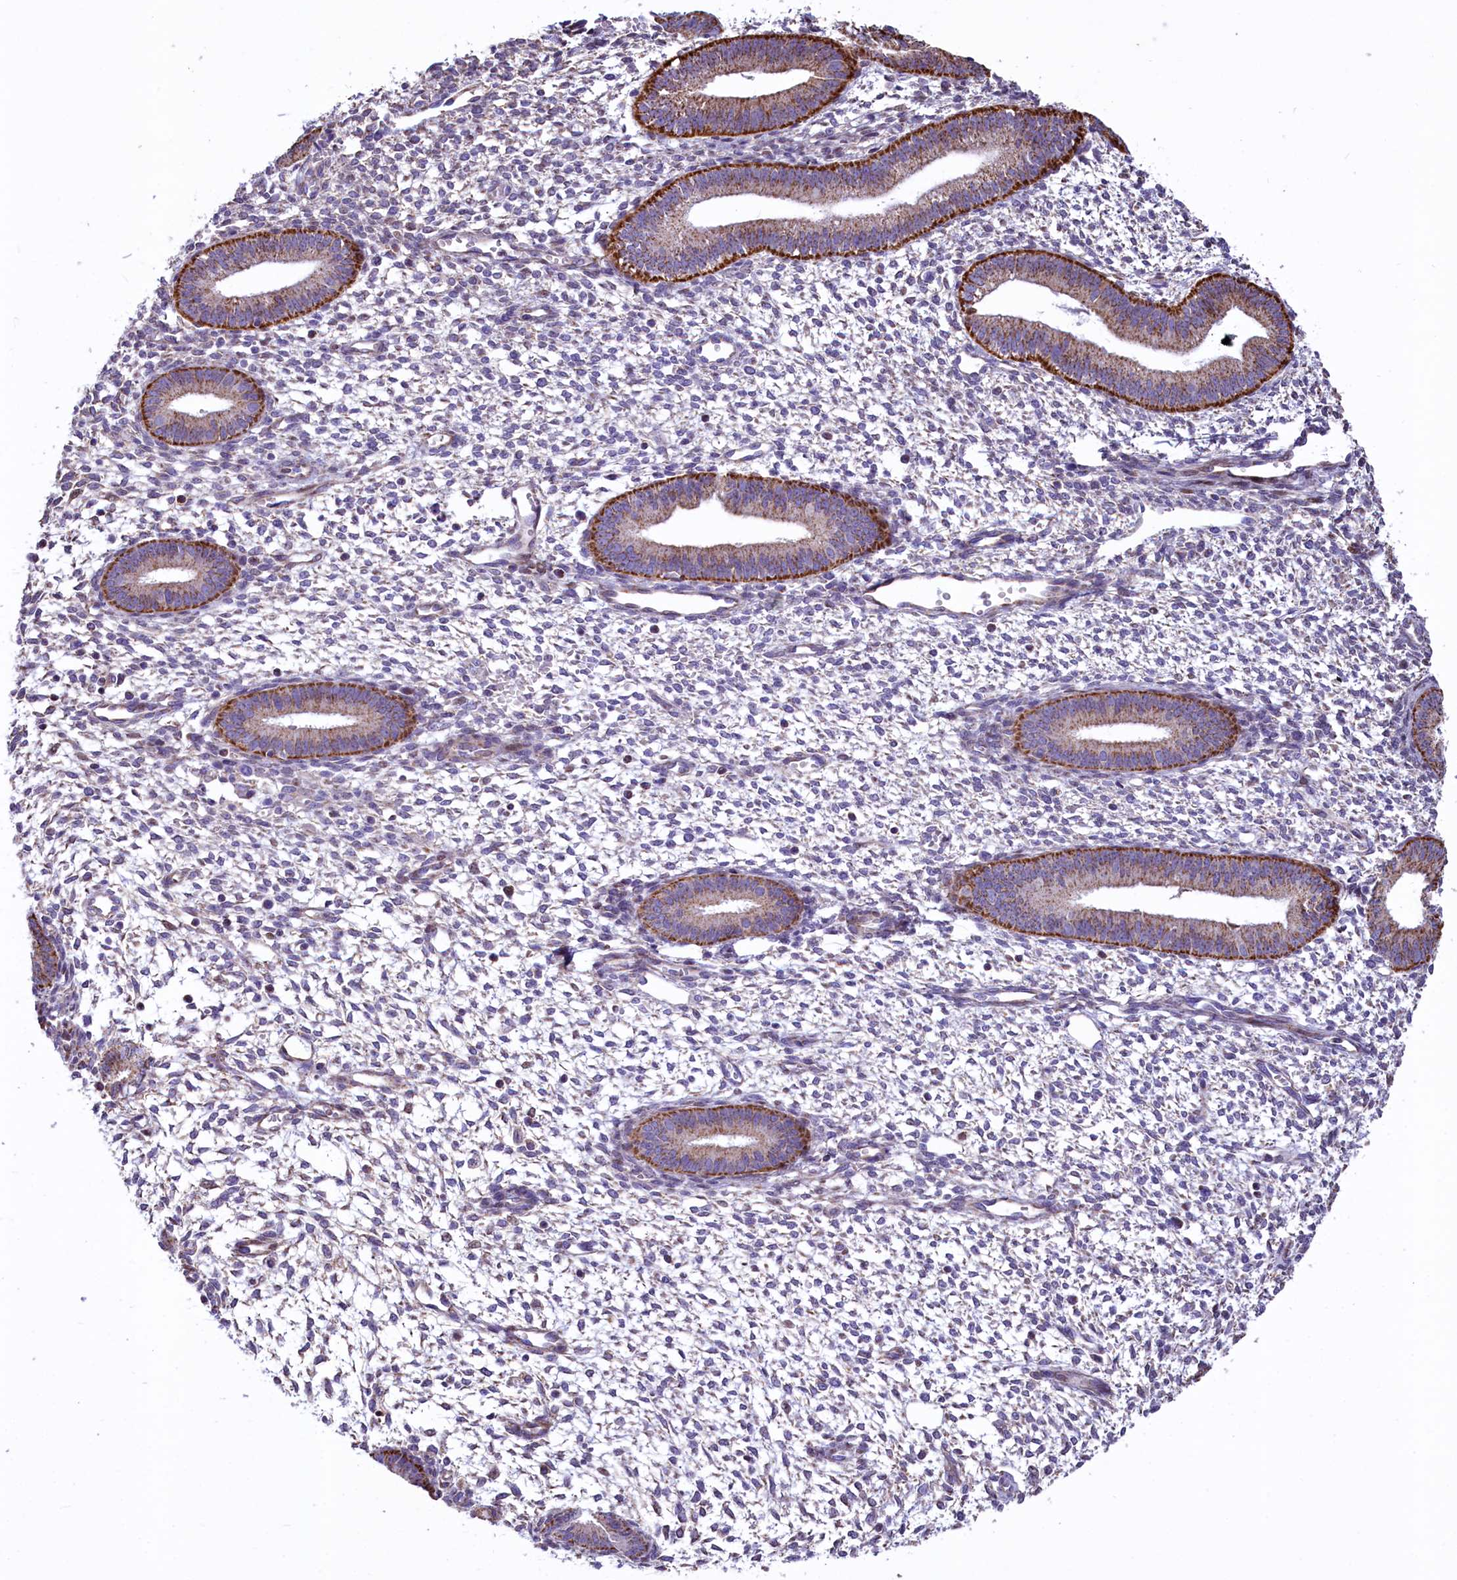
{"staining": {"intensity": "negative", "quantity": "none", "location": "none"}, "tissue": "endometrium", "cell_type": "Cells in endometrial stroma", "image_type": "normal", "snomed": [{"axis": "morphology", "description": "Normal tissue, NOS"}, {"axis": "topography", "description": "Endometrium"}], "caption": "Immunohistochemical staining of unremarkable human endometrium displays no significant staining in cells in endometrial stroma.", "gene": "VWCE", "patient": {"sex": "female", "age": 46}}